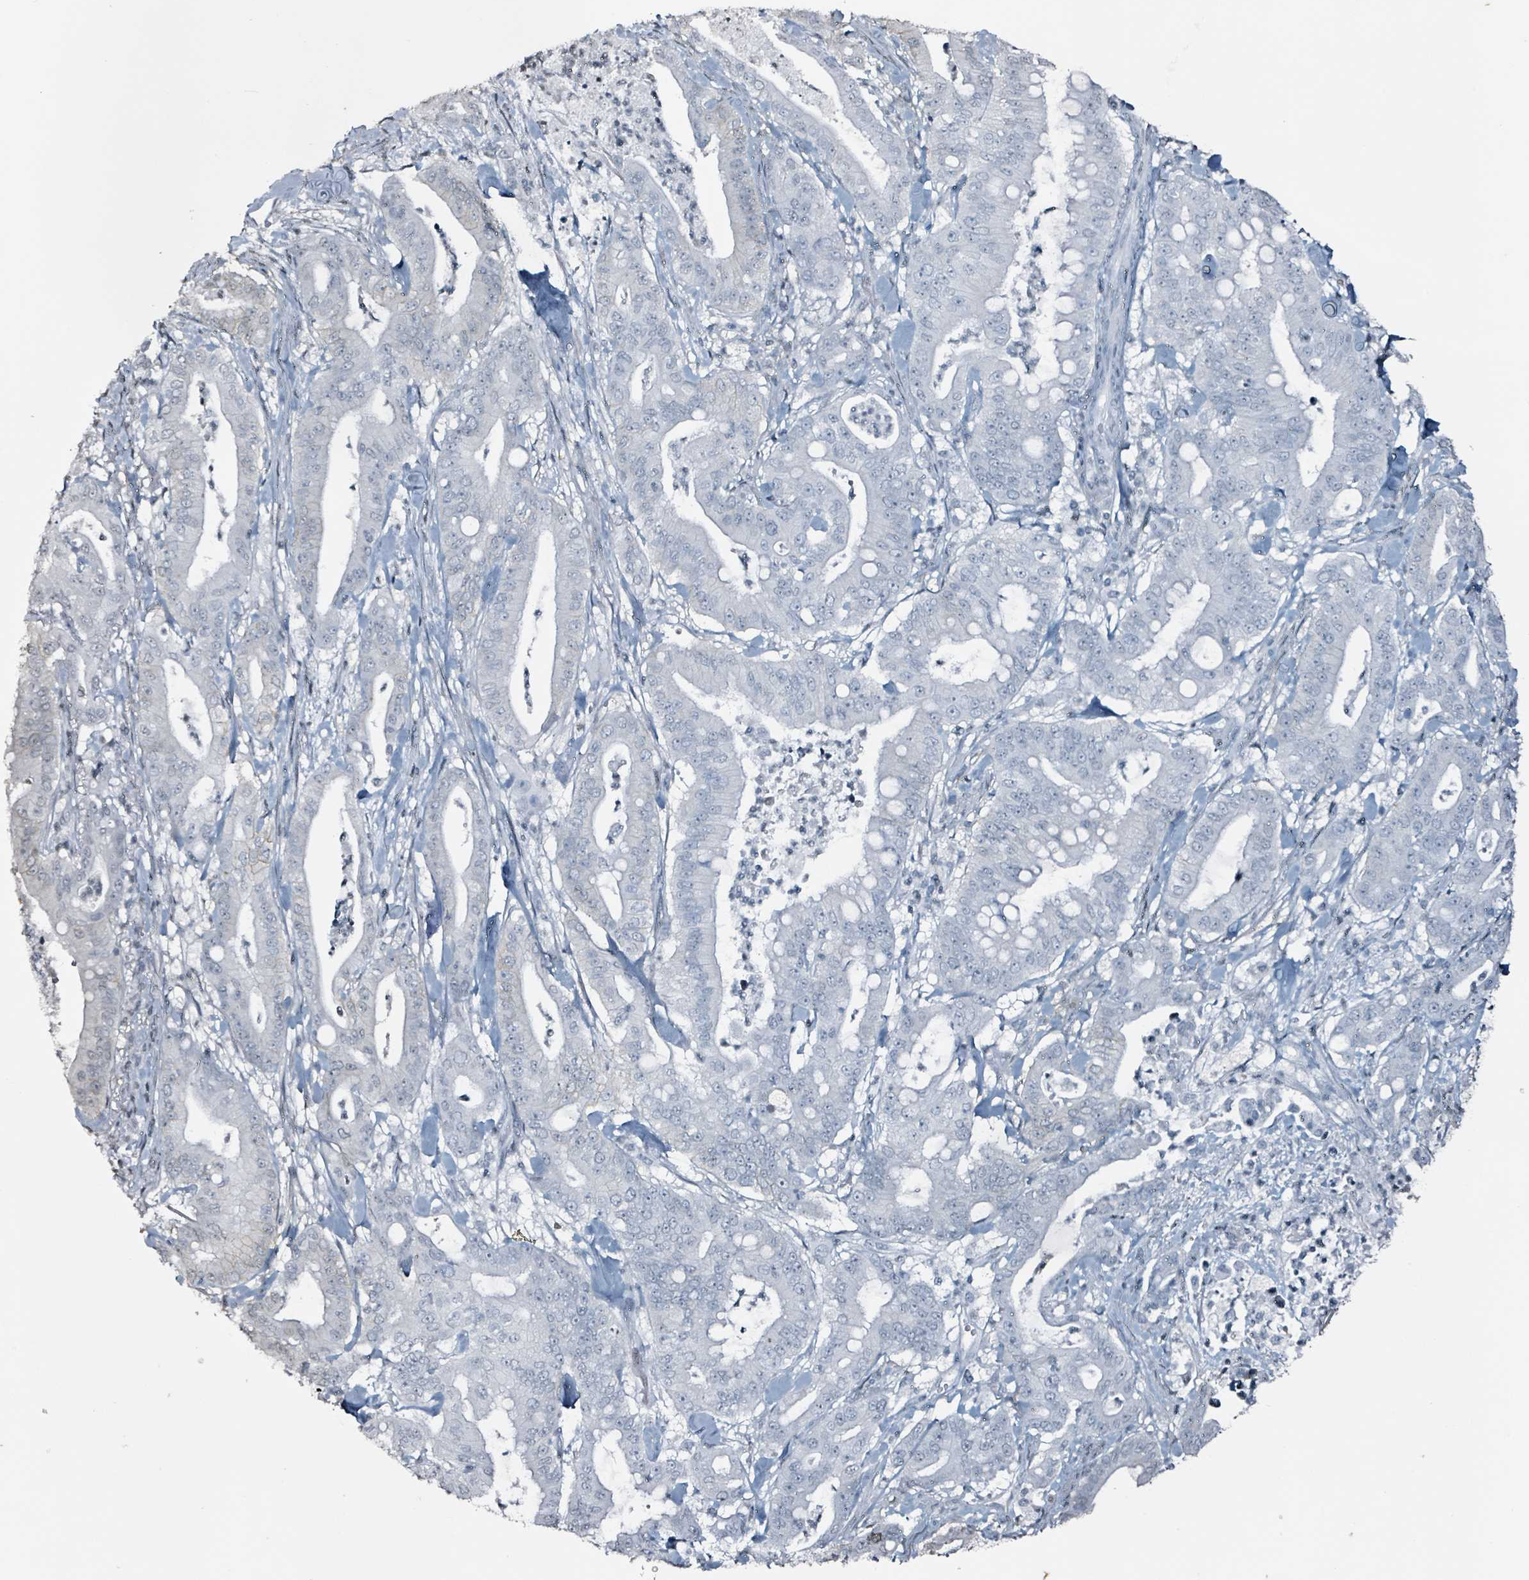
{"staining": {"intensity": "negative", "quantity": "none", "location": "none"}, "tissue": "pancreatic cancer", "cell_type": "Tumor cells", "image_type": "cancer", "snomed": [{"axis": "morphology", "description": "Adenocarcinoma, NOS"}, {"axis": "topography", "description": "Pancreas"}], "caption": "This is an immunohistochemistry photomicrograph of human adenocarcinoma (pancreatic). There is no expression in tumor cells.", "gene": "CA9", "patient": {"sex": "male", "age": 71}}